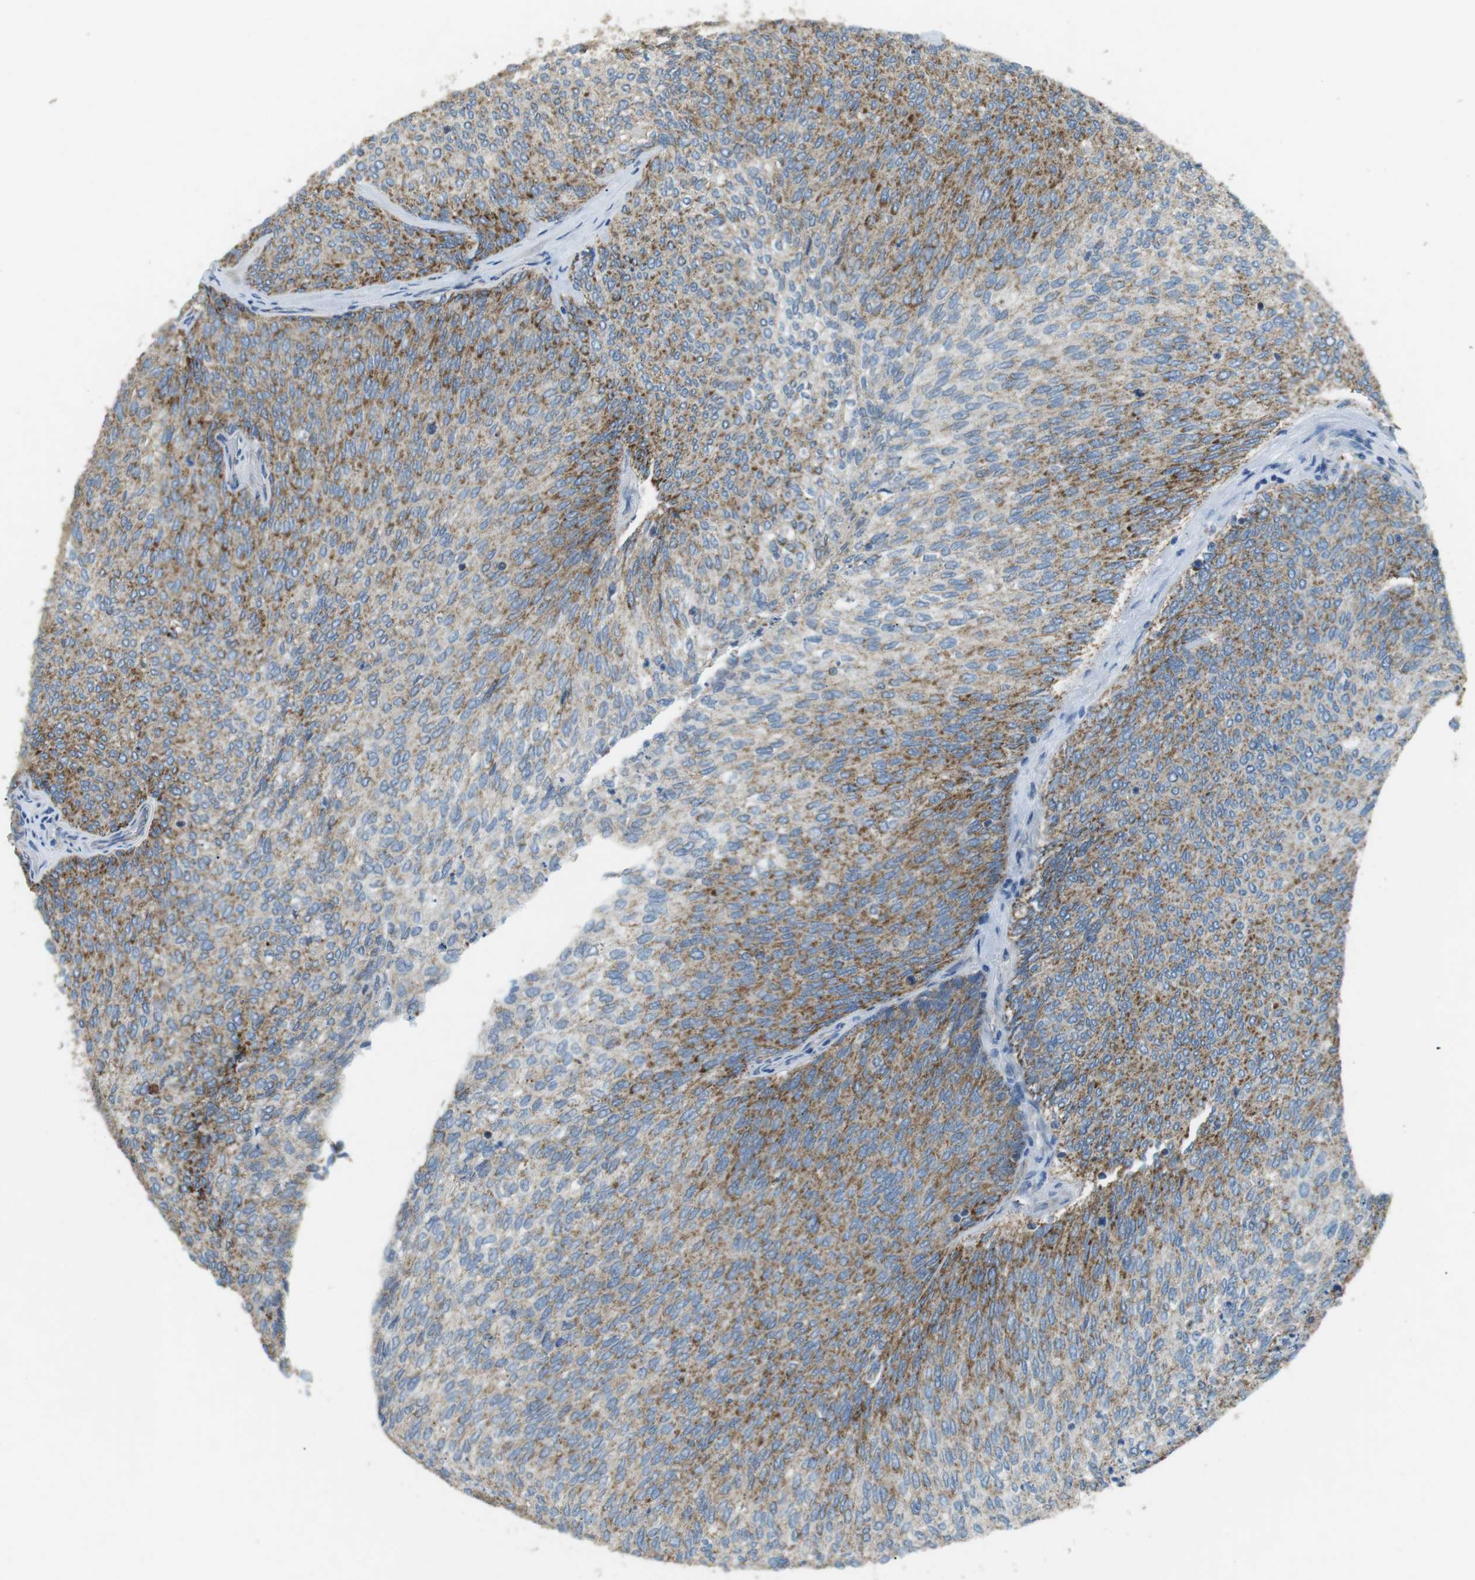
{"staining": {"intensity": "moderate", "quantity": ">75%", "location": "cytoplasmic/membranous"}, "tissue": "urothelial cancer", "cell_type": "Tumor cells", "image_type": "cancer", "snomed": [{"axis": "morphology", "description": "Urothelial carcinoma, Low grade"}, {"axis": "topography", "description": "Urinary bladder"}], "caption": "Immunohistochemical staining of human urothelial carcinoma (low-grade) reveals medium levels of moderate cytoplasmic/membranous expression in about >75% of tumor cells.", "gene": "BACE1", "patient": {"sex": "female", "age": 79}}